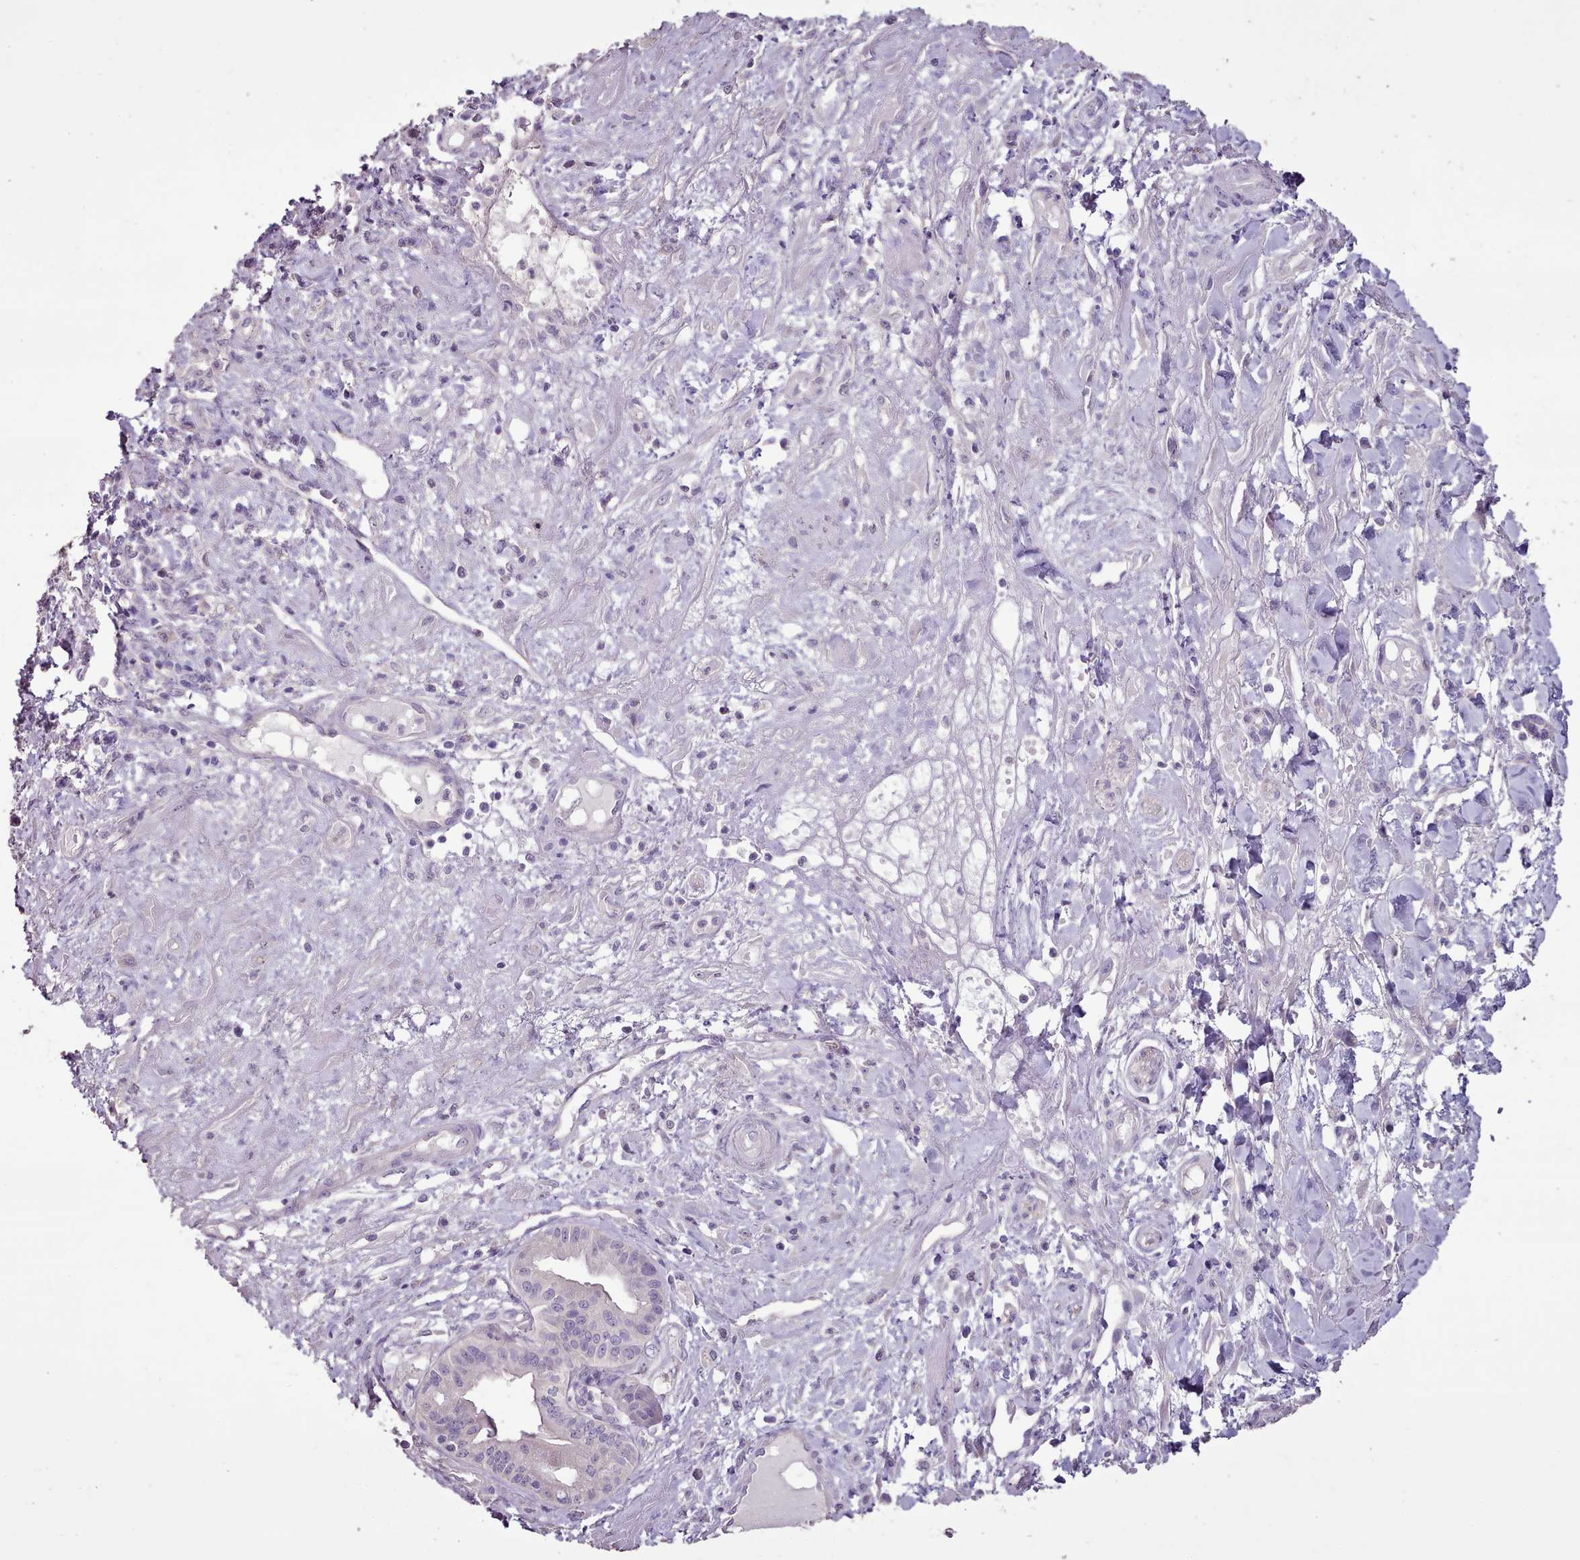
{"staining": {"intensity": "negative", "quantity": "none", "location": "none"}, "tissue": "pancreatic cancer", "cell_type": "Tumor cells", "image_type": "cancer", "snomed": [{"axis": "morphology", "description": "Adenocarcinoma, NOS"}, {"axis": "topography", "description": "Pancreas"}], "caption": "DAB immunohistochemical staining of adenocarcinoma (pancreatic) reveals no significant staining in tumor cells.", "gene": "BLOC1S2", "patient": {"sex": "female", "age": 50}}